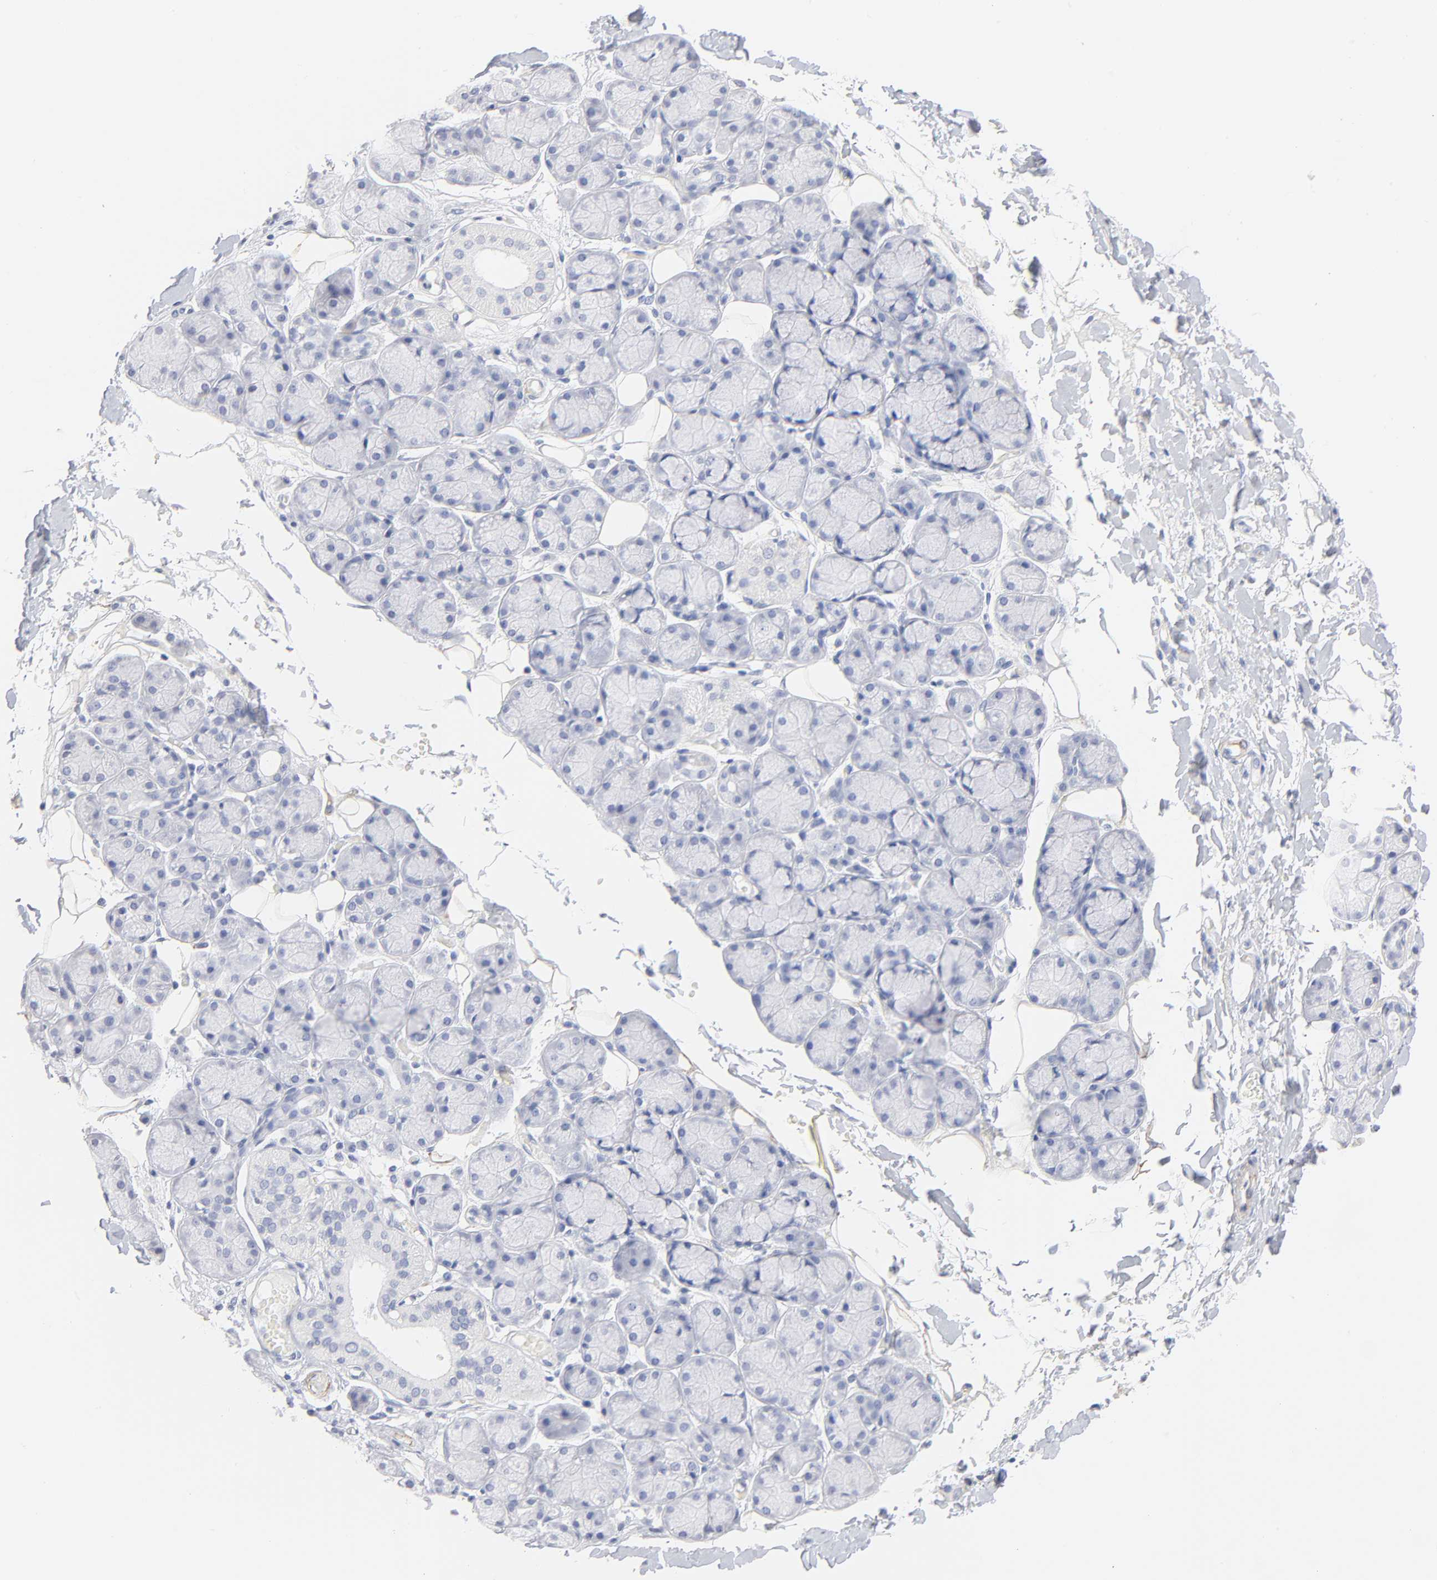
{"staining": {"intensity": "negative", "quantity": "none", "location": "none"}, "tissue": "salivary gland", "cell_type": "Glandular cells", "image_type": "normal", "snomed": [{"axis": "morphology", "description": "Normal tissue, NOS"}, {"axis": "topography", "description": "Skeletal muscle"}, {"axis": "topography", "description": "Oral tissue"}, {"axis": "topography", "description": "Salivary gland"}, {"axis": "topography", "description": "Peripheral nerve tissue"}], "caption": "Image shows no protein positivity in glandular cells of benign salivary gland.", "gene": "AGTR1", "patient": {"sex": "male", "age": 54}}